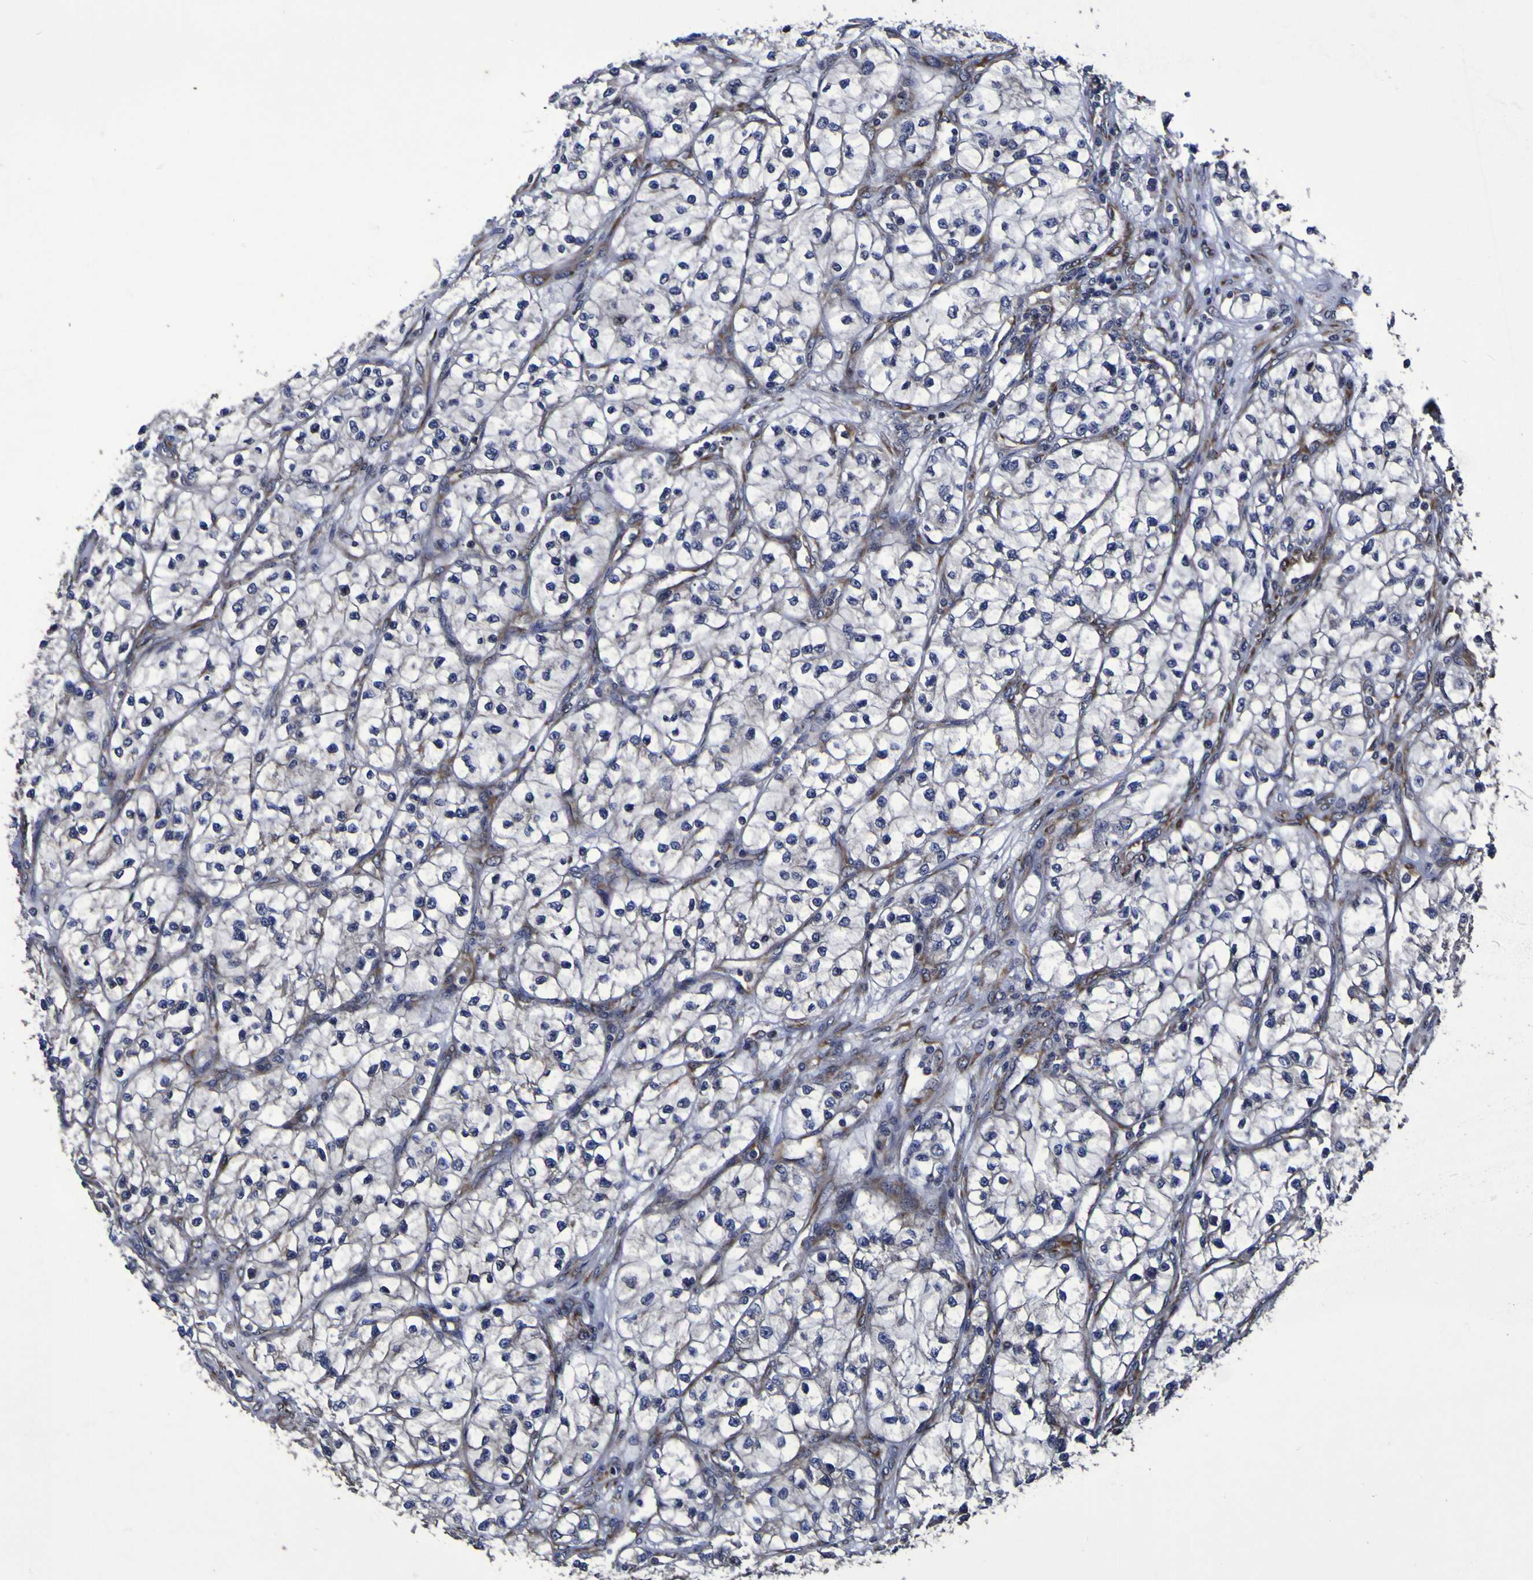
{"staining": {"intensity": "negative", "quantity": "none", "location": "none"}, "tissue": "renal cancer", "cell_type": "Tumor cells", "image_type": "cancer", "snomed": [{"axis": "morphology", "description": "Adenocarcinoma, NOS"}, {"axis": "topography", "description": "Kidney"}], "caption": "Human renal cancer (adenocarcinoma) stained for a protein using immunohistochemistry demonstrates no positivity in tumor cells.", "gene": "P3H1", "patient": {"sex": "female", "age": 57}}